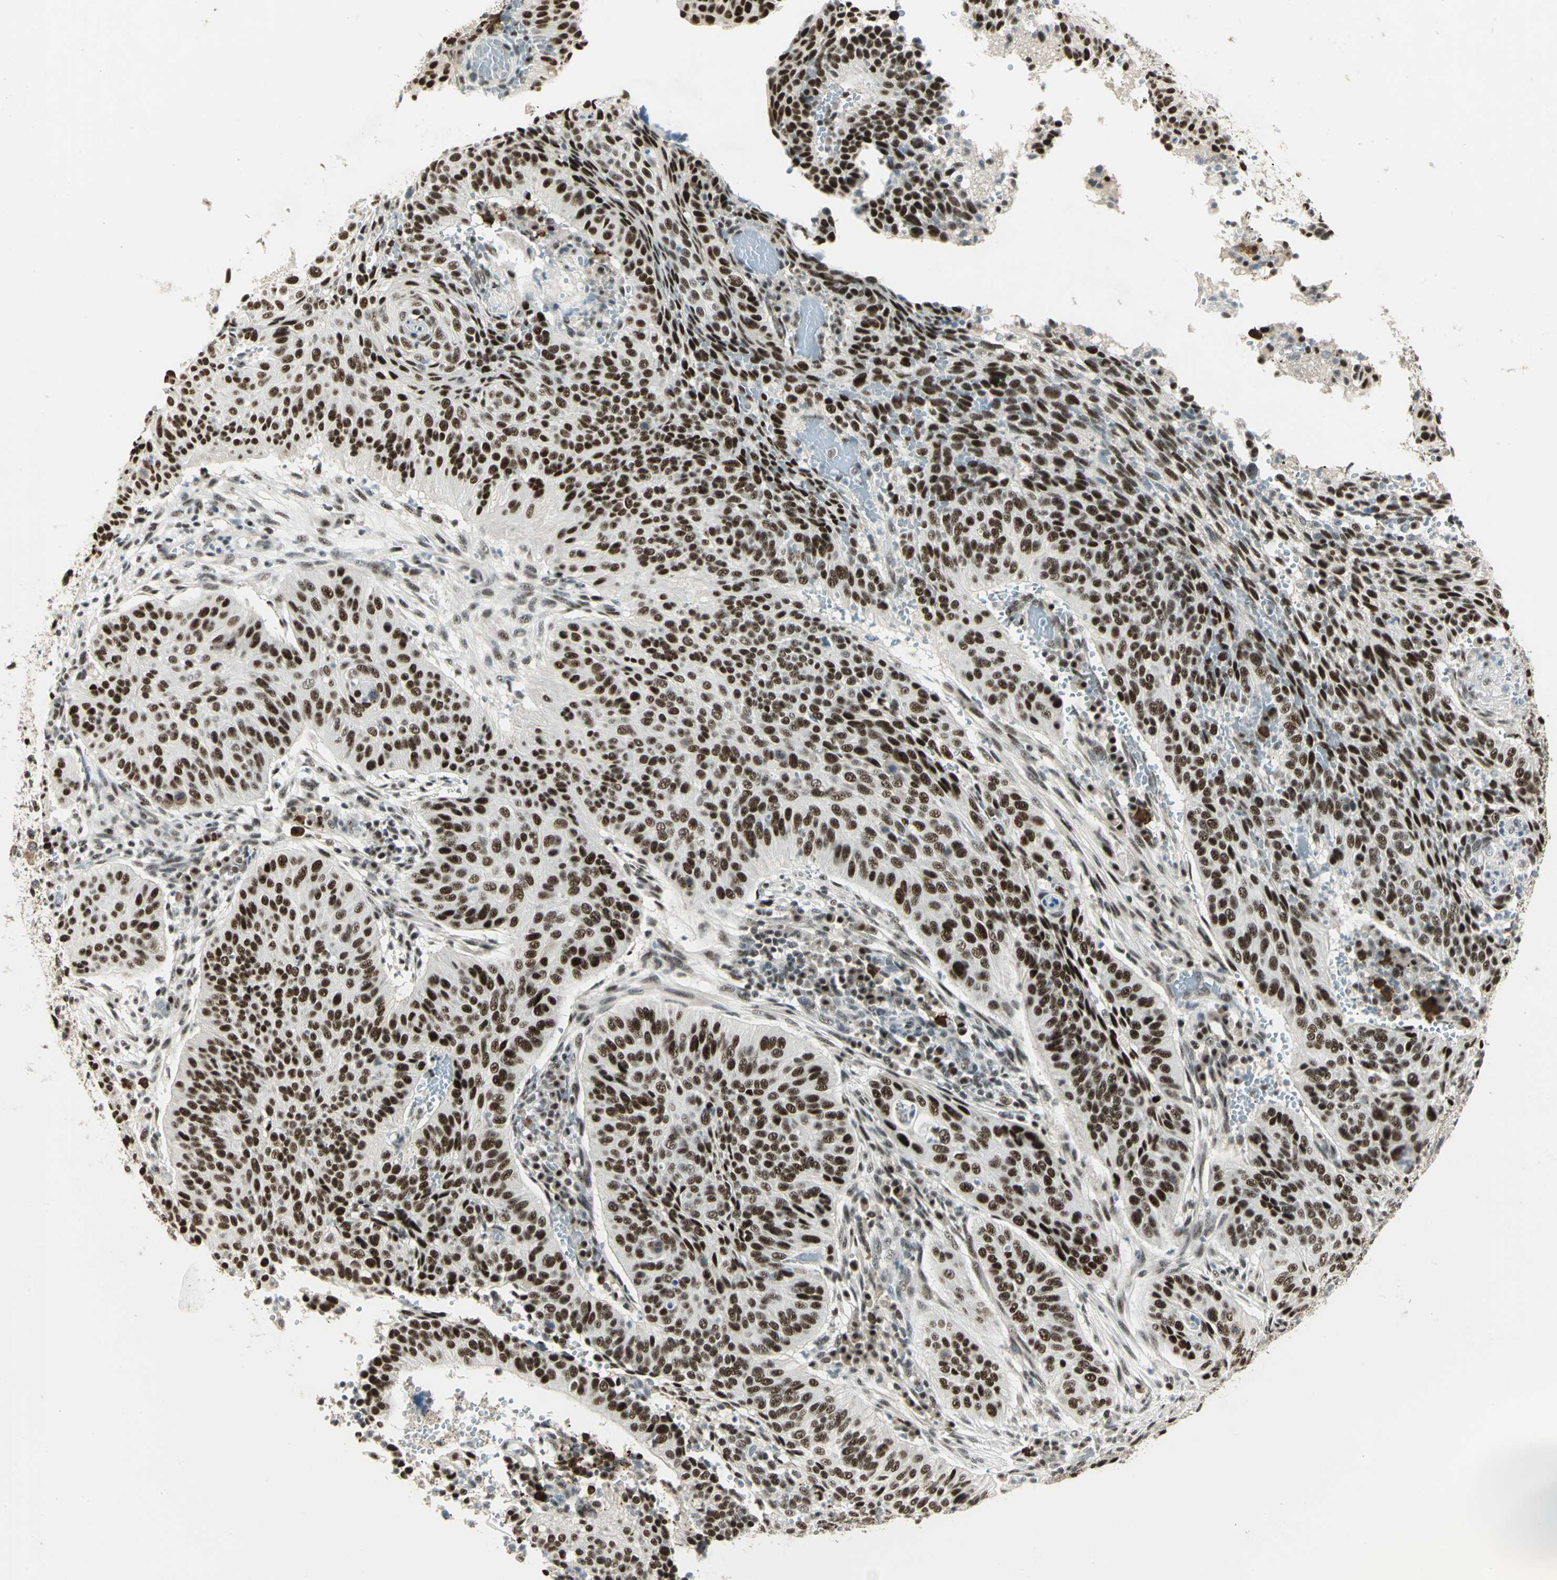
{"staining": {"intensity": "strong", "quantity": ">75%", "location": "nuclear"}, "tissue": "cervical cancer", "cell_type": "Tumor cells", "image_type": "cancer", "snomed": [{"axis": "morphology", "description": "Squamous cell carcinoma, NOS"}, {"axis": "topography", "description": "Cervix"}], "caption": "A high-resolution micrograph shows immunohistochemistry (IHC) staining of cervical squamous cell carcinoma, which shows strong nuclear expression in about >75% of tumor cells.", "gene": "CCNT1", "patient": {"sex": "female", "age": 39}}